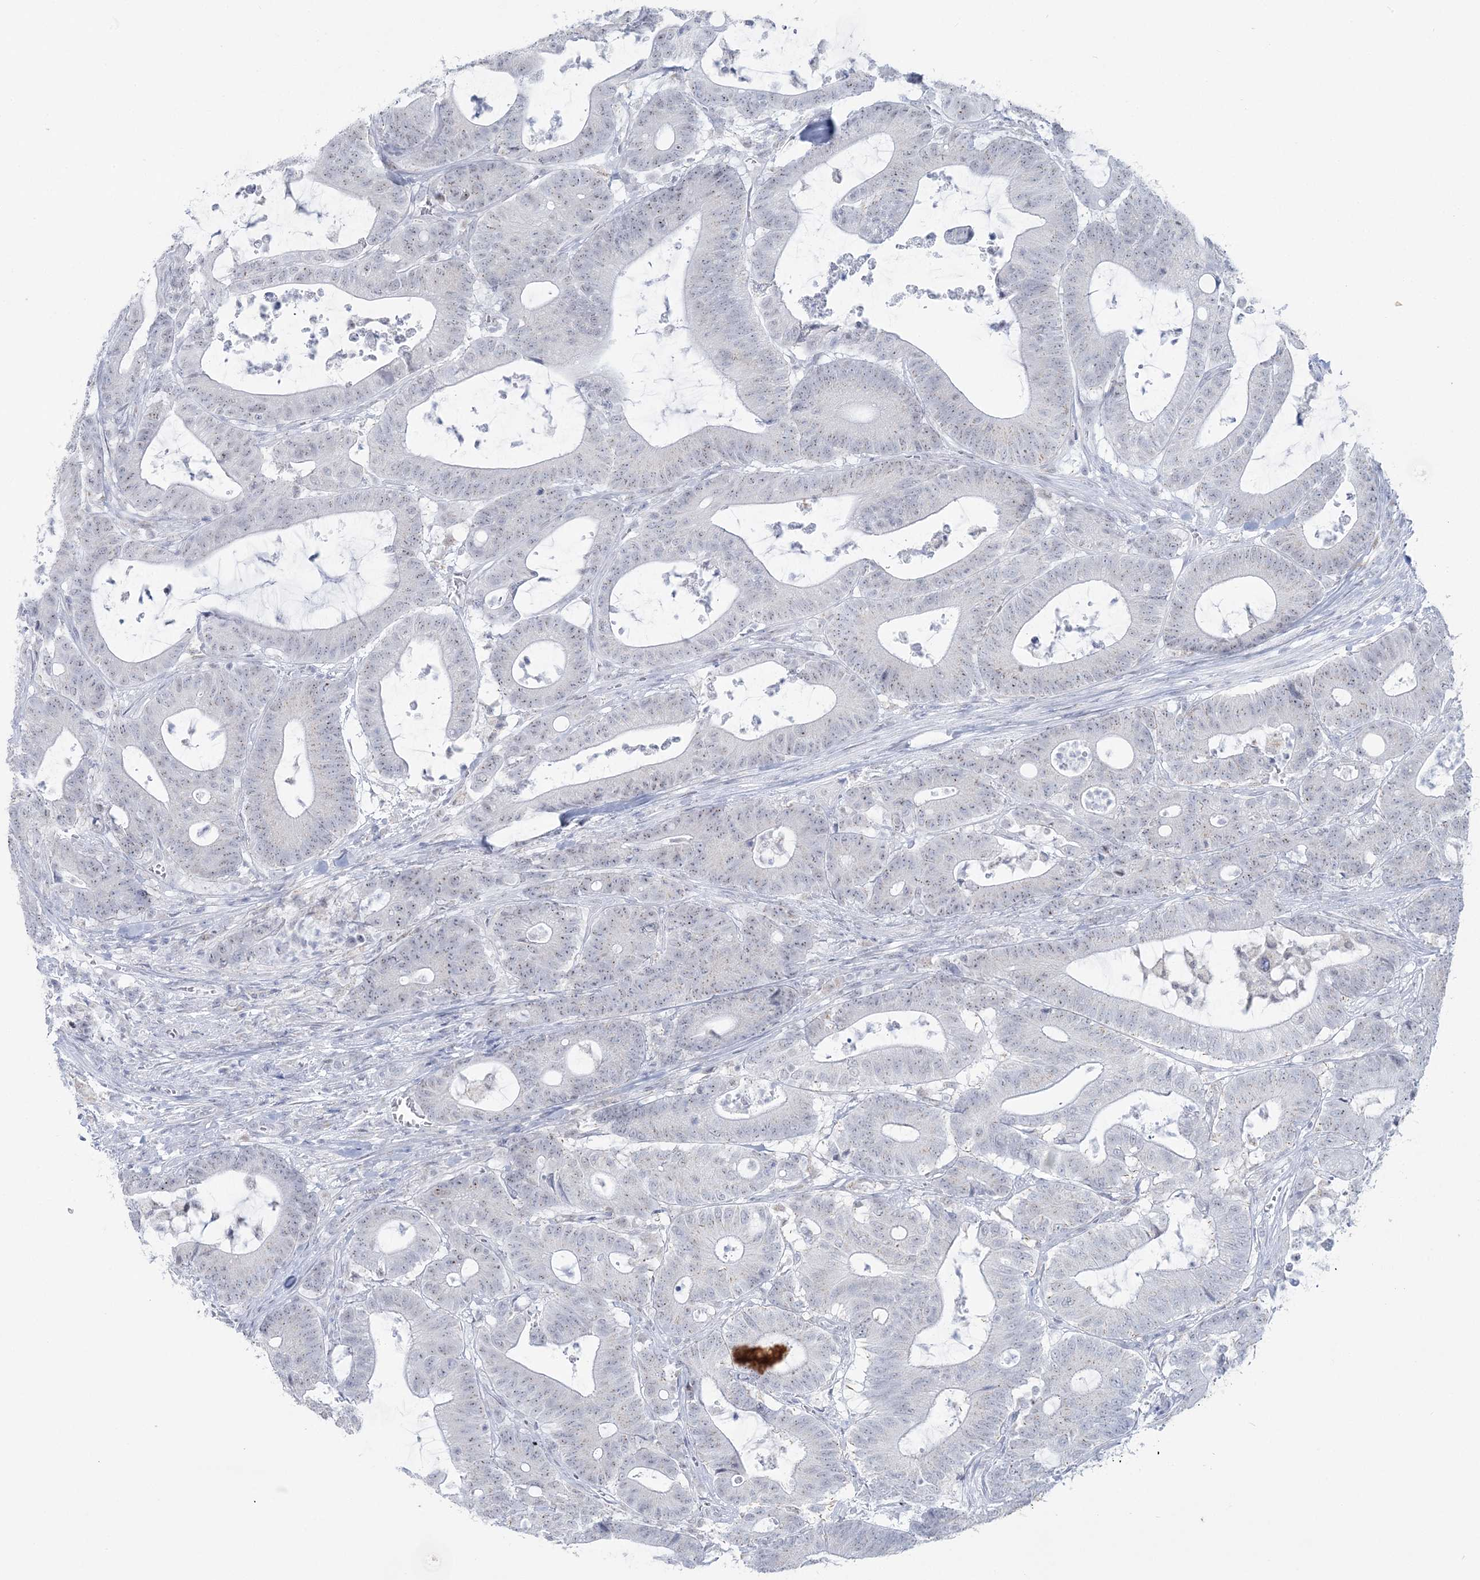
{"staining": {"intensity": "weak", "quantity": "<25%", "location": "nuclear"}, "tissue": "colorectal cancer", "cell_type": "Tumor cells", "image_type": "cancer", "snomed": [{"axis": "morphology", "description": "Adenocarcinoma, NOS"}, {"axis": "topography", "description": "Colon"}], "caption": "IHC micrograph of neoplastic tissue: adenocarcinoma (colorectal) stained with DAB (3,3'-diaminobenzidine) demonstrates no significant protein positivity in tumor cells. Brightfield microscopy of immunohistochemistry stained with DAB (brown) and hematoxylin (blue), captured at high magnification.", "gene": "ZNF843", "patient": {"sex": "female", "age": 84}}